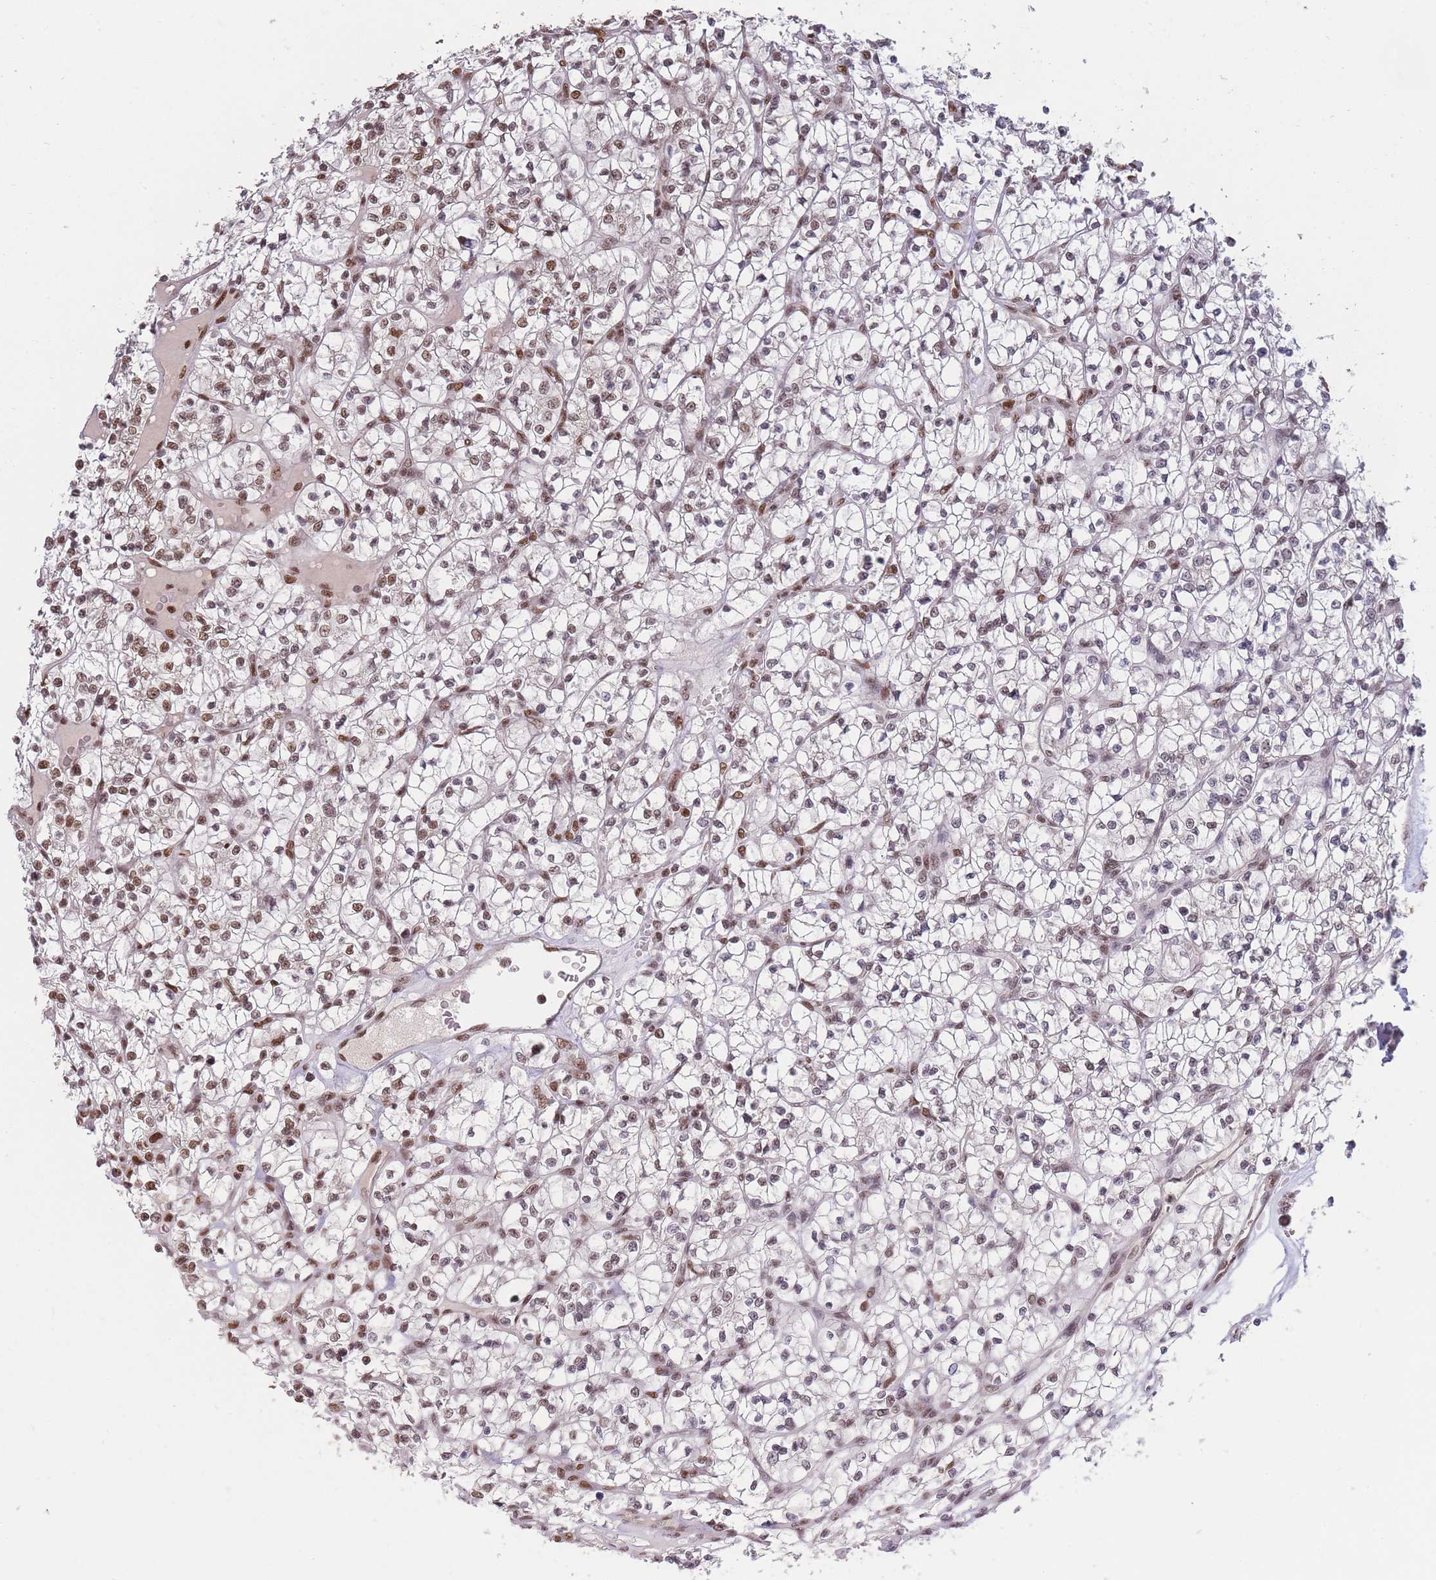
{"staining": {"intensity": "moderate", "quantity": ">75%", "location": "nuclear"}, "tissue": "renal cancer", "cell_type": "Tumor cells", "image_type": "cancer", "snomed": [{"axis": "morphology", "description": "Adenocarcinoma, NOS"}, {"axis": "topography", "description": "Kidney"}], "caption": "Renal cancer (adenocarcinoma) was stained to show a protein in brown. There is medium levels of moderate nuclear expression in about >75% of tumor cells.", "gene": "PRKDC", "patient": {"sex": "female", "age": 64}}